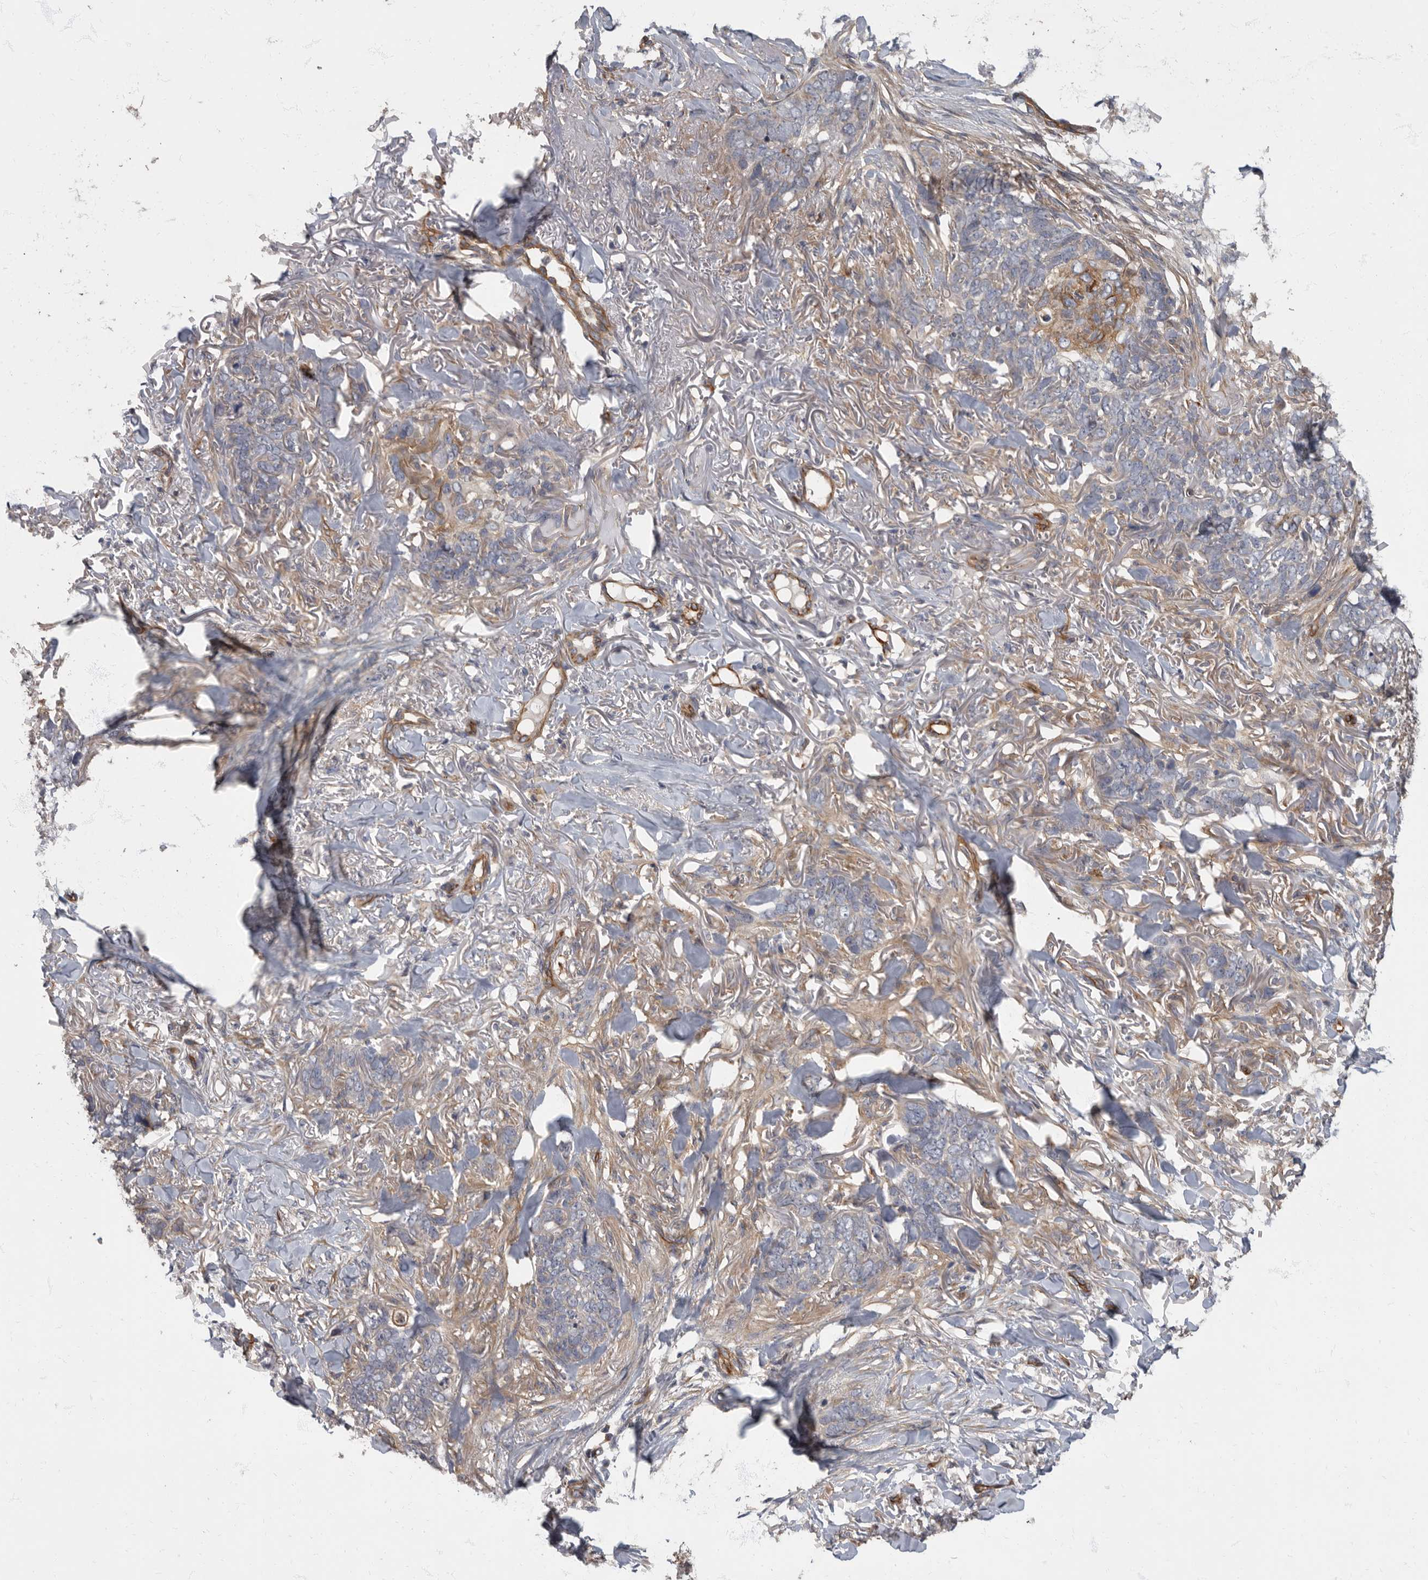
{"staining": {"intensity": "weak", "quantity": "<25%", "location": "cytoplasmic/membranous"}, "tissue": "skin cancer", "cell_type": "Tumor cells", "image_type": "cancer", "snomed": [{"axis": "morphology", "description": "Normal tissue, NOS"}, {"axis": "morphology", "description": "Basal cell carcinoma"}, {"axis": "topography", "description": "Skin"}], "caption": "Micrograph shows no significant protein positivity in tumor cells of basal cell carcinoma (skin).", "gene": "PDK1", "patient": {"sex": "male", "age": 77}}